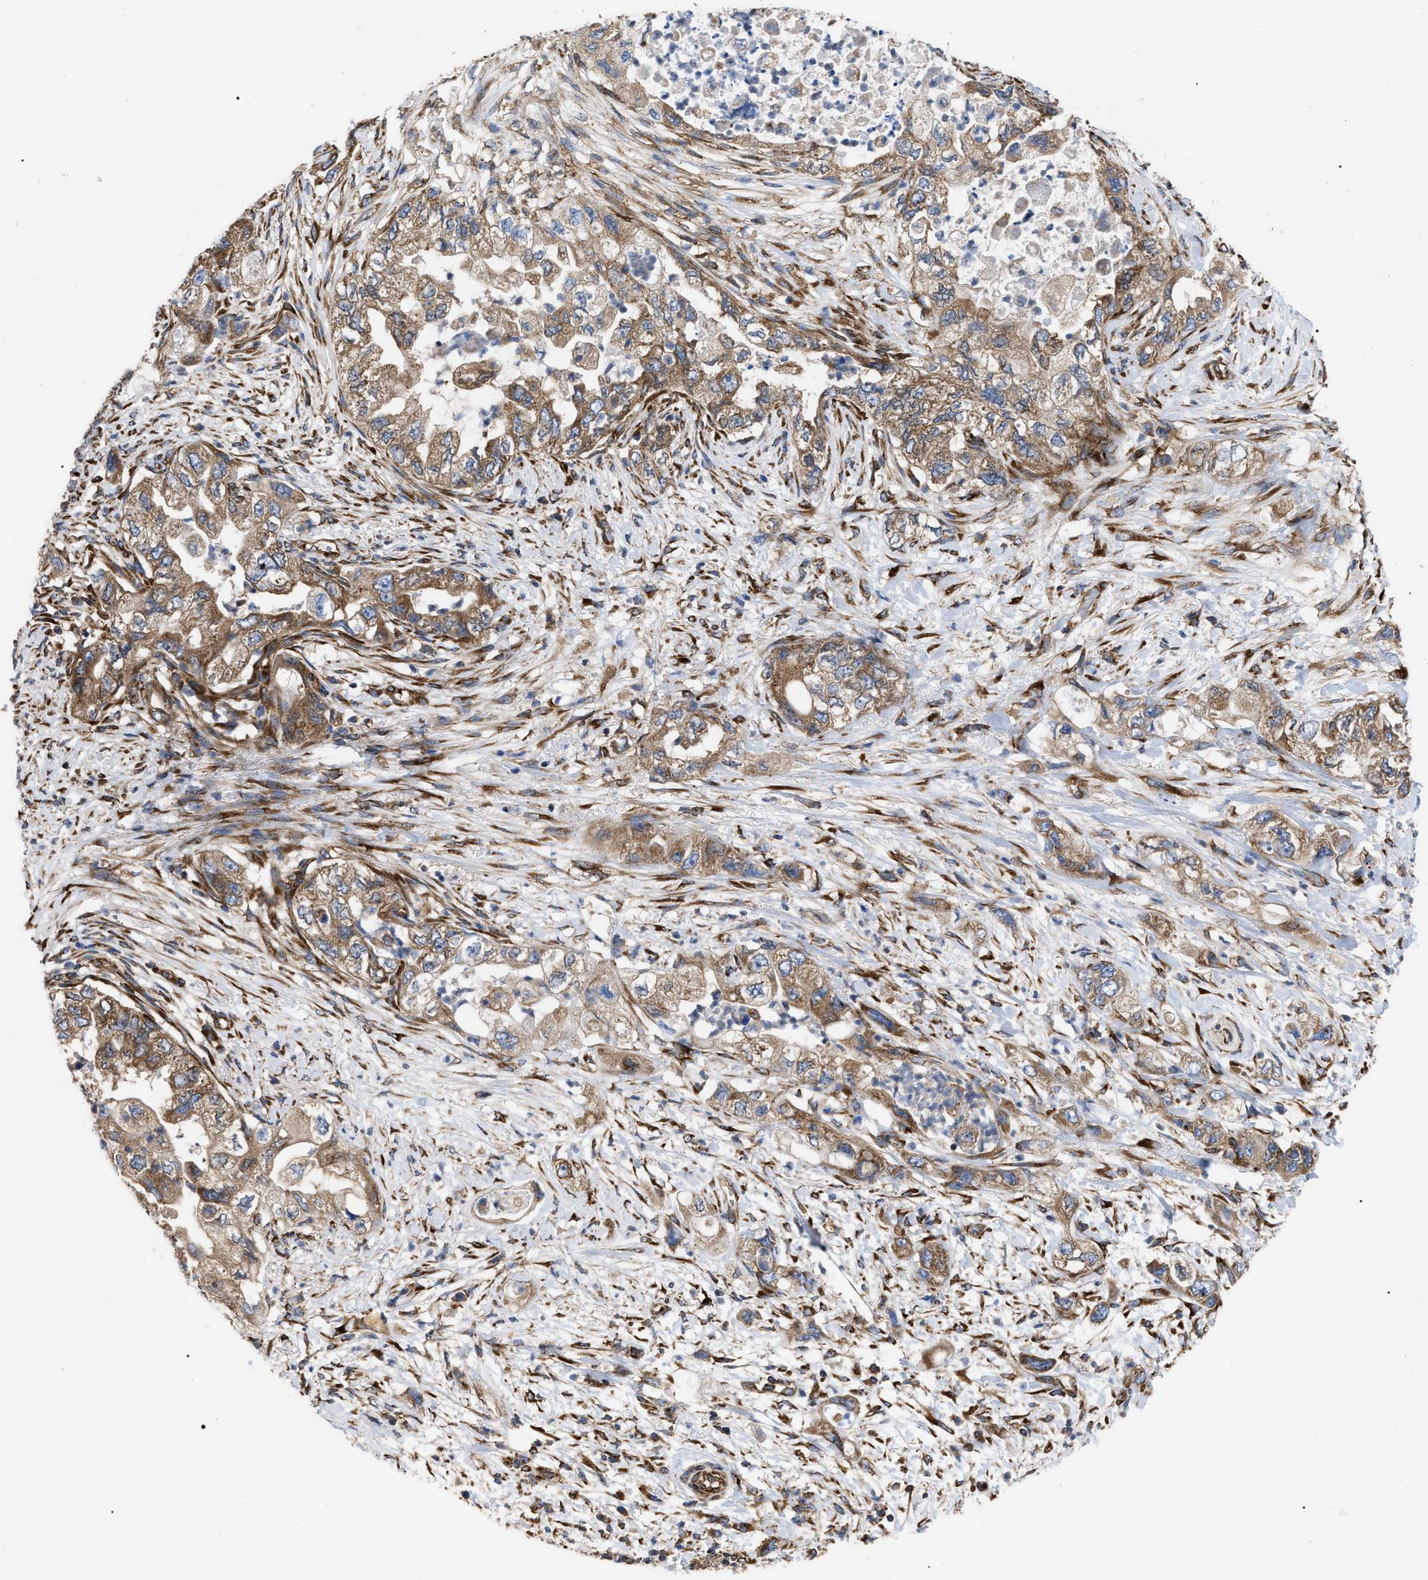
{"staining": {"intensity": "moderate", "quantity": ">75%", "location": "cytoplasmic/membranous"}, "tissue": "pancreatic cancer", "cell_type": "Tumor cells", "image_type": "cancer", "snomed": [{"axis": "morphology", "description": "Adenocarcinoma, NOS"}, {"axis": "topography", "description": "Pancreas"}], "caption": "Immunohistochemistry histopathology image of human pancreatic adenocarcinoma stained for a protein (brown), which shows medium levels of moderate cytoplasmic/membranous expression in approximately >75% of tumor cells.", "gene": "FAM120A", "patient": {"sex": "female", "age": 73}}